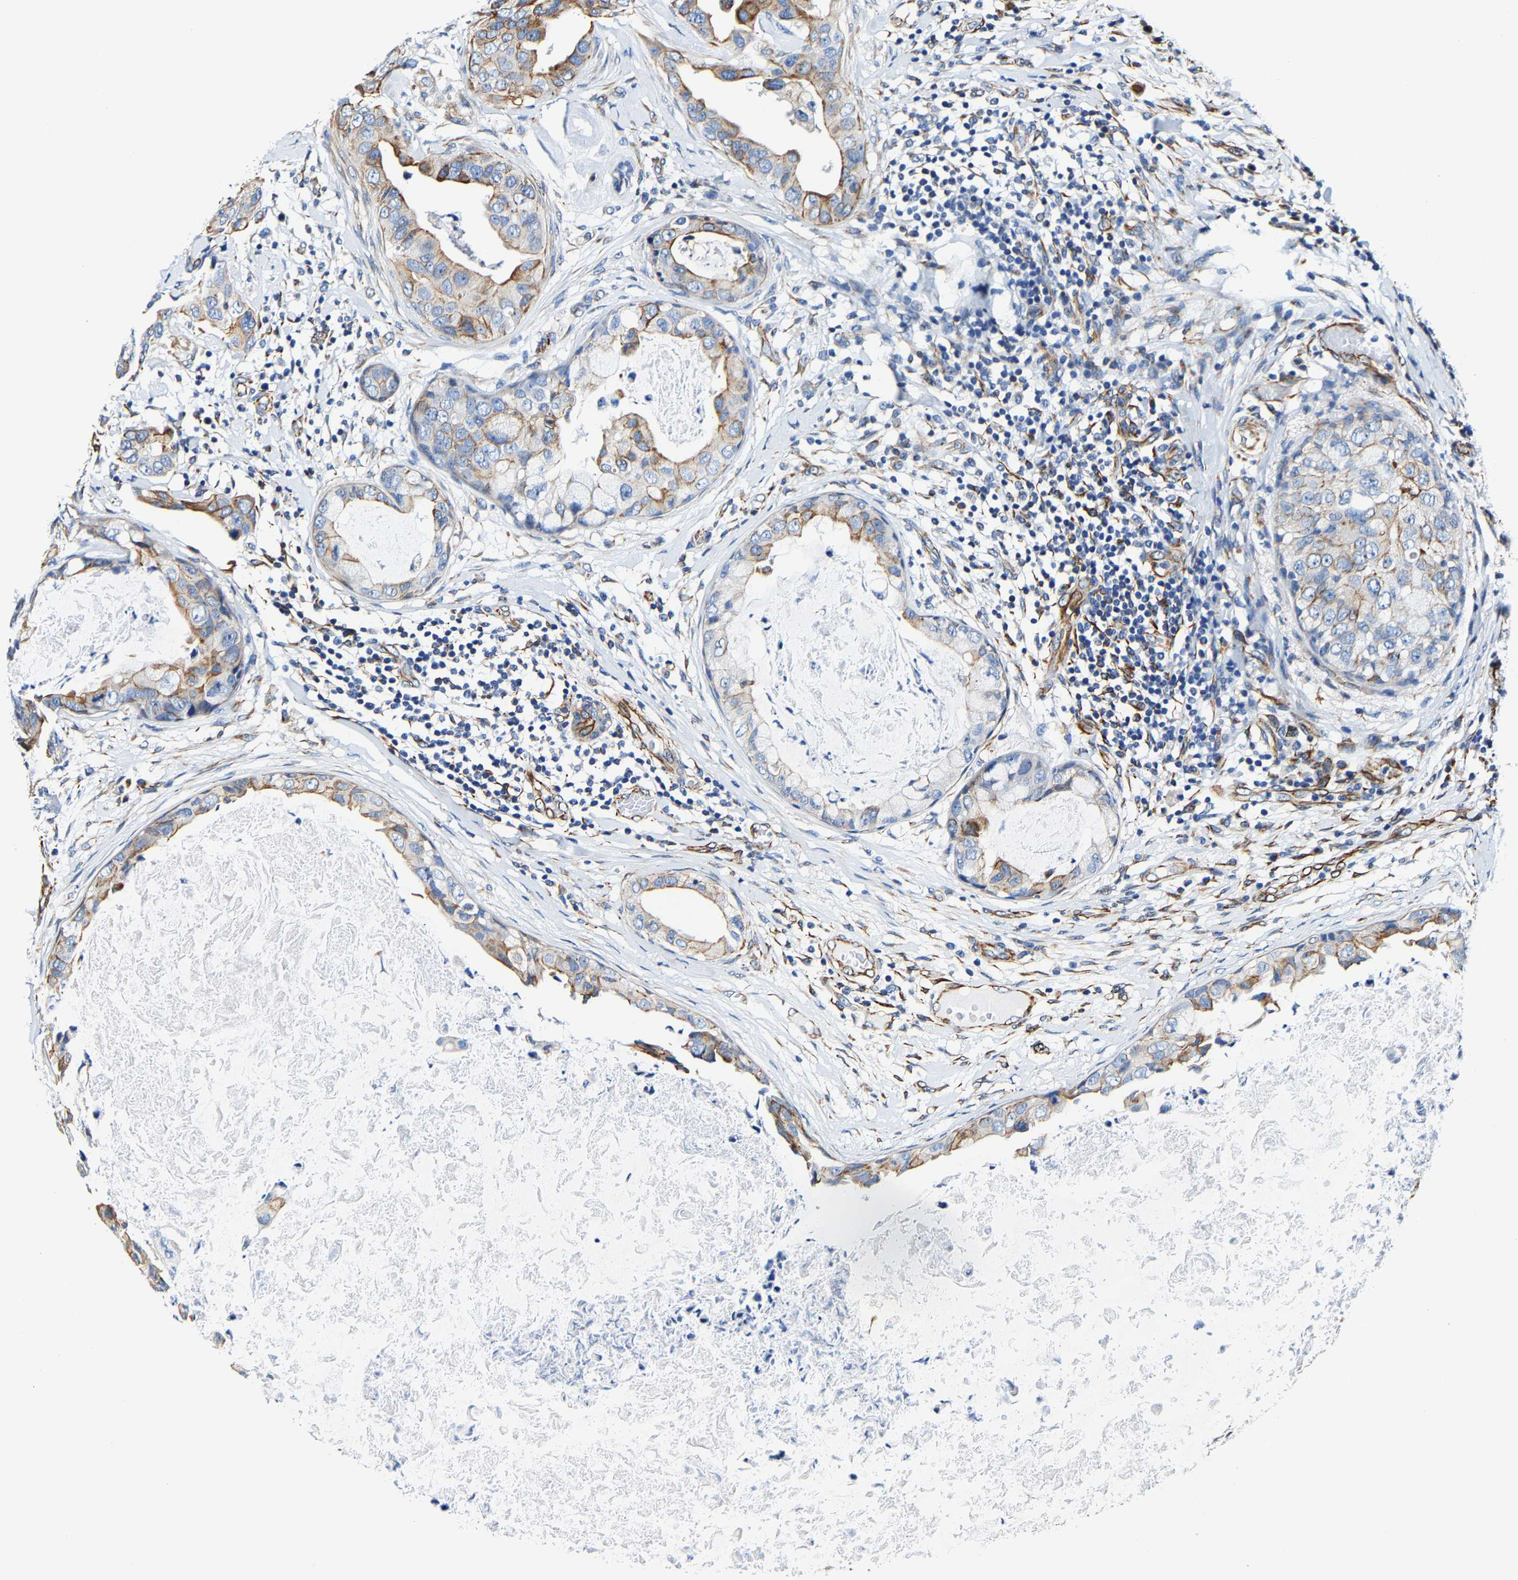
{"staining": {"intensity": "moderate", "quantity": "25%-75%", "location": "cytoplasmic/membranous"}, "tissue": "breast cancer", "cell_type": "Tumor cells", "image_type": "cancer", "snomed": [{"axis": "morphology", "description": "Duct carcinoma"}, {"axis": "topography", "description": "Breast"}], "caption": "IHC of breast cancer displays medium levels of moderate cytoplasmic/membranous positivity in about 25%-75% of tumor cells. The staining was performed using DAB, with brown indicating positive protein expression. Nuclei are stained blue with hematoxylin.", "gene": "MMEL1", "patient": {"sex": "female", "age": 40}}